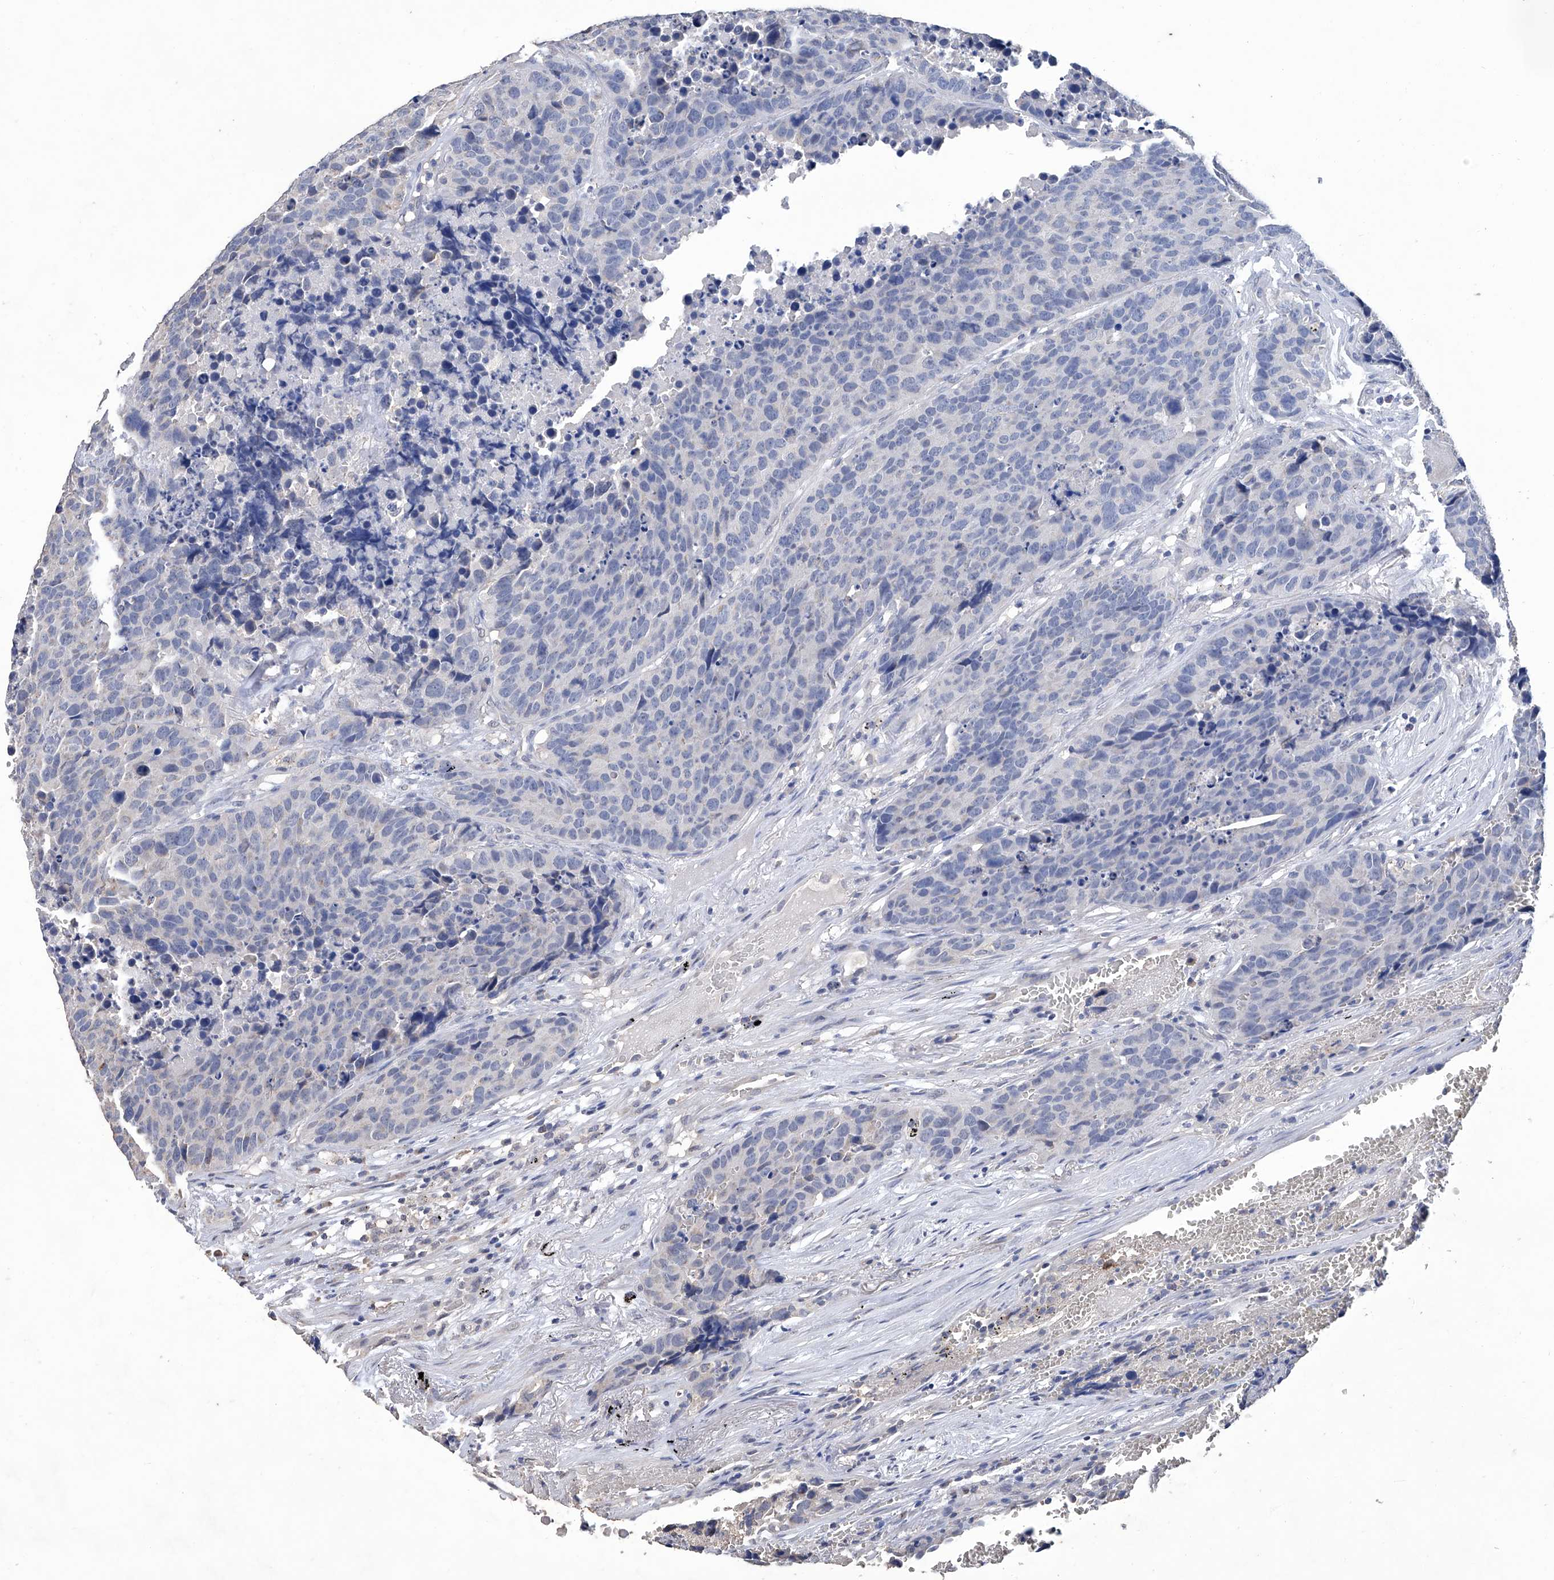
{"staining": {"intensity": "negative", "quantity": "none", "location": "none"}, "tissue": "carcinoid", "cell_type": "Tumor cells", "image_type": "cancer", "snomed": [{"axis": "morphology", "description": "Carcinoid, malignant, NOS"}, {"axis": "topography", "description": "Lung"}], "caption": "The image shows no staining of tumor cells in carcinoid (malignant). The staining is performed using DAB (3,3'-diaminobenzidine) brown chromogen with nuclei counter-stained in using hematoxylin.", "gene": "GPT", "patient": {"sex": "male", "age": 60}}